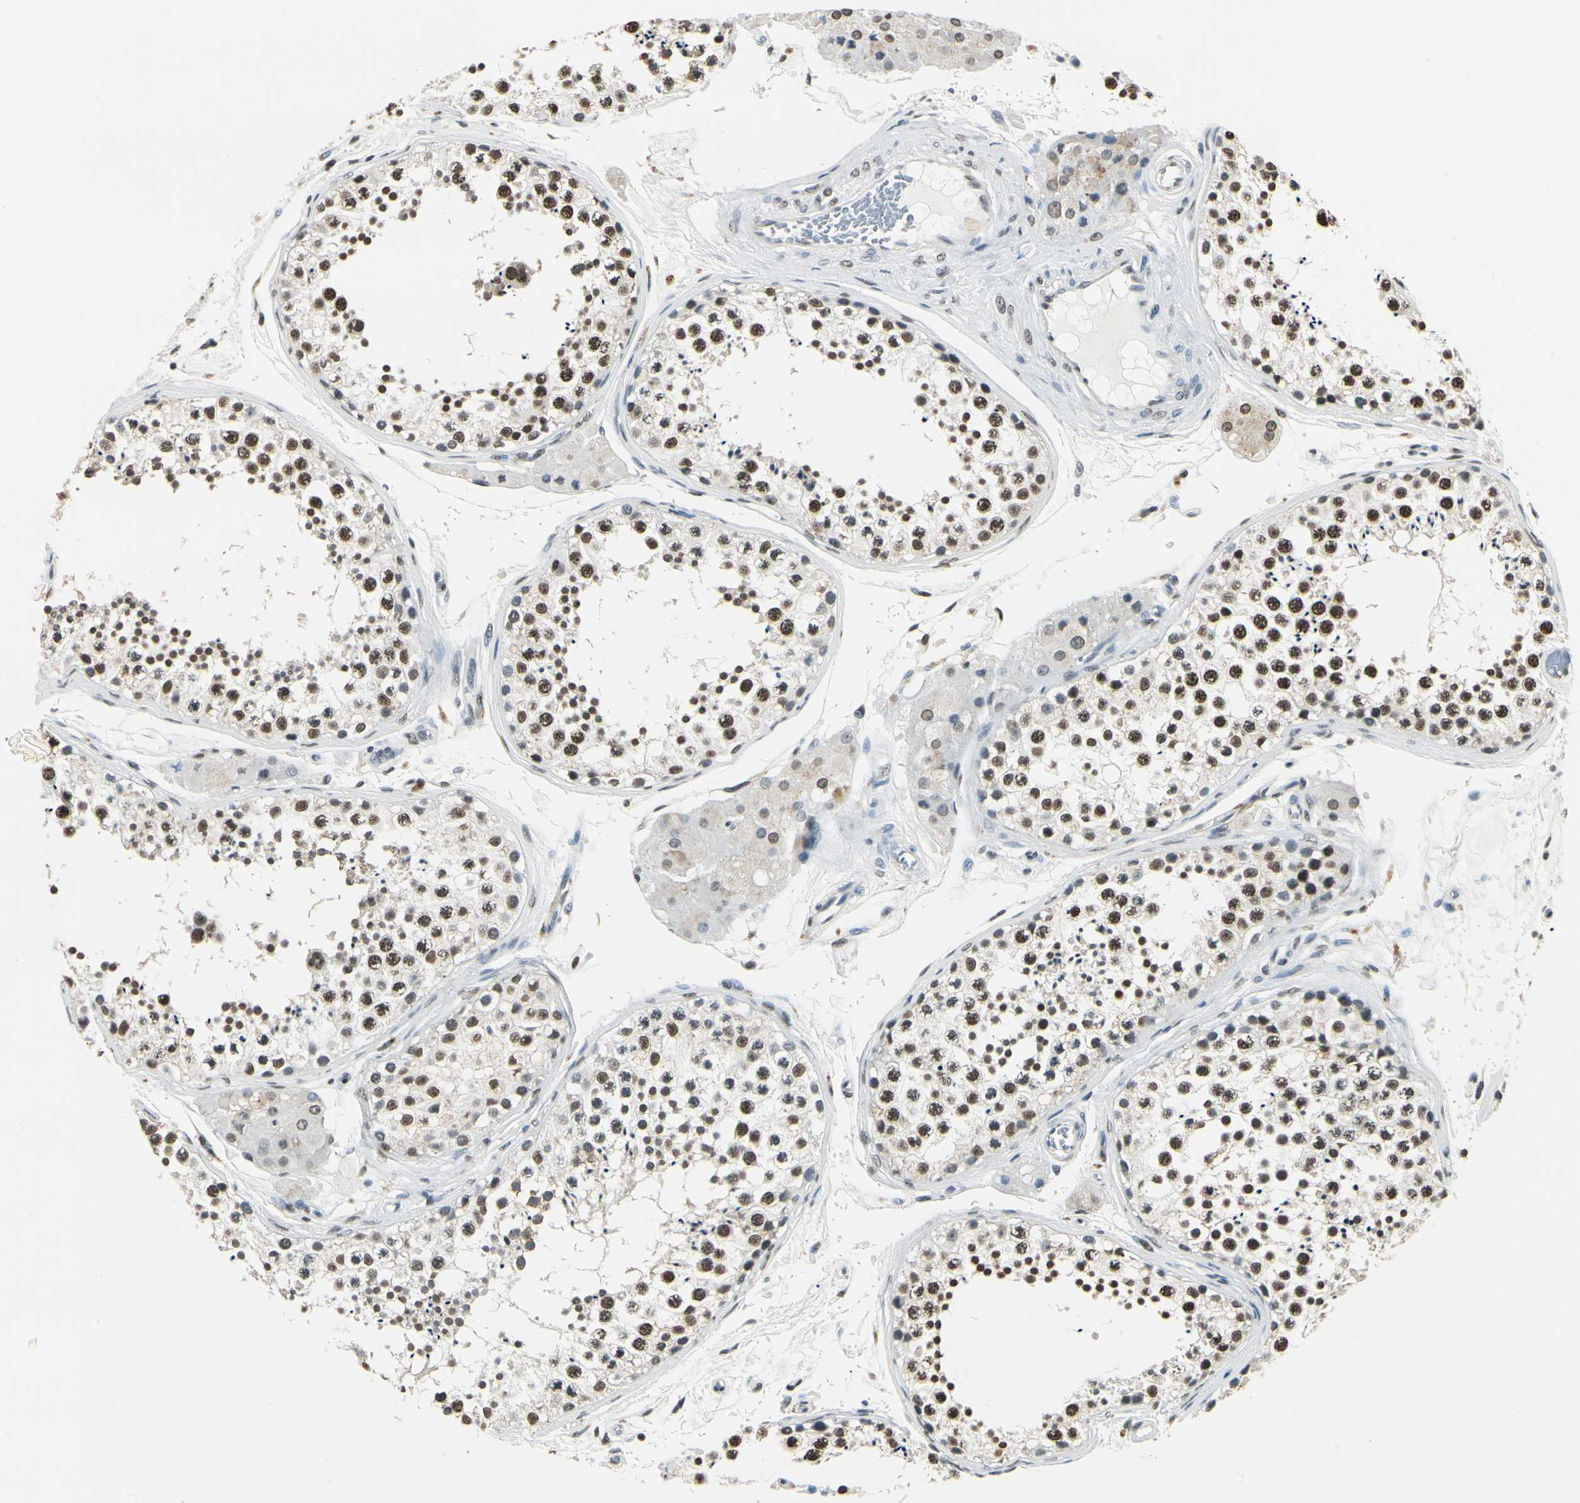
{"staining": {"intensity": "weak", "quantity": "25%-75%", "location": "cytoplasmic/membranous,nuclear"}, "tissue": "testis", "cell_type": "Cells in seminiferous ducts", "image_type": "normal", "snomed": [{"axis": "morphology", "description": "Normal tissue, NOS"}, {"axis": "topography", "description": "Testis"}], "caption": "Immunohistochemistry (IHC) of normal human testis shows low levels of weak cytoplasmic/membranous,nuclear expression in approximately 25%-75% of cells in seminiferous ducts.", "gene": "FANCG", "patient": {"sex": "male", "age": 57}}